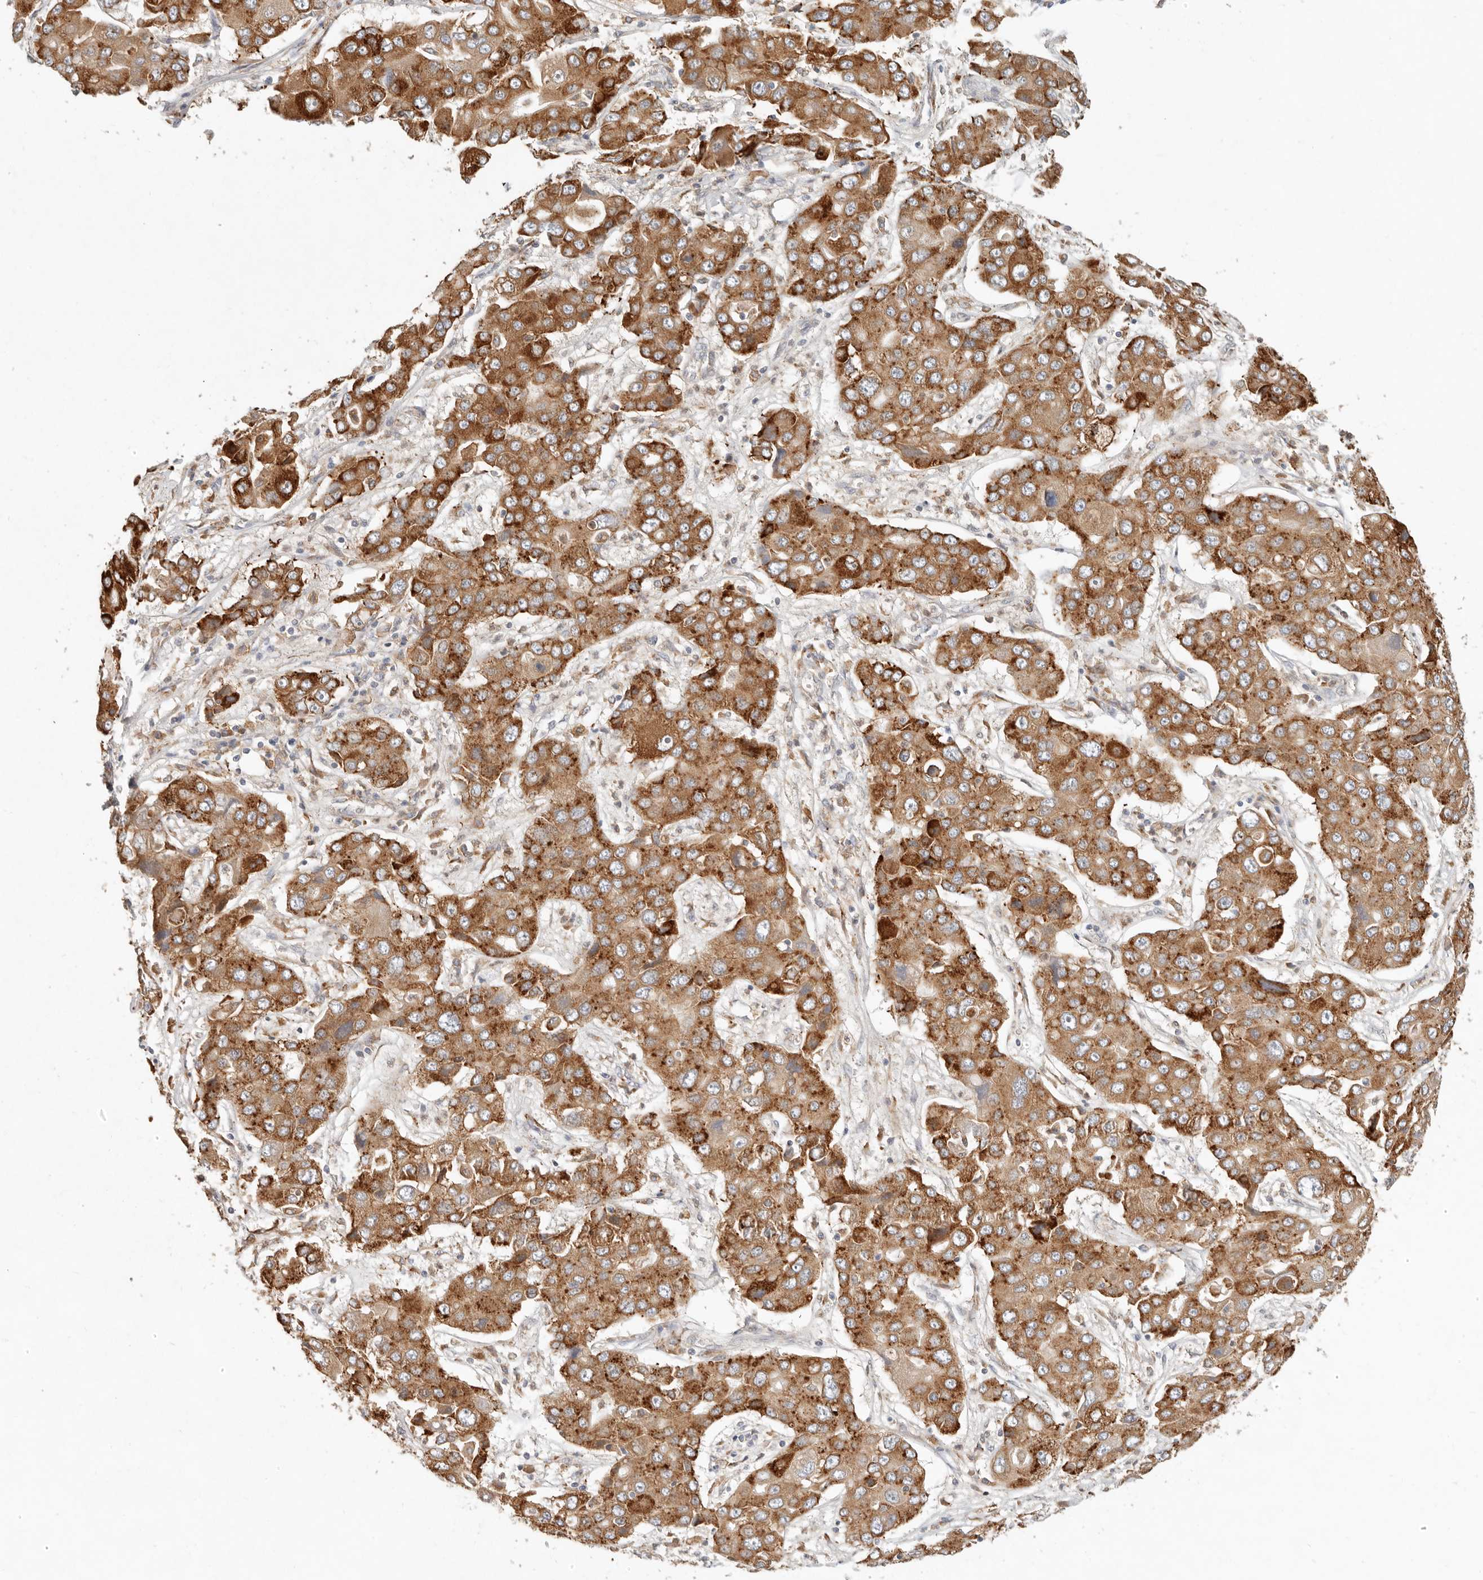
{"staining": {"intensity": "strong", "quantity": ">75%", "location": "cytoplasmic/membranous"}, "tissue": "liver cancer", "cell_type": "Tumor cells", "image_type": "cancer", "snomed": [{"axis": "morphology", "description": "Cholangiocarcinoma"}, {"axis": "topography", "description": "Liver"}], "caption": "A high amount of strong cytoplasmic/membranous staining is seen in about >75% of tumor cells in cholangiocarcinoma (liver) tissue.", "gene": "ARHGEF10L", "patient": {"sex": "male", "age": 67}}